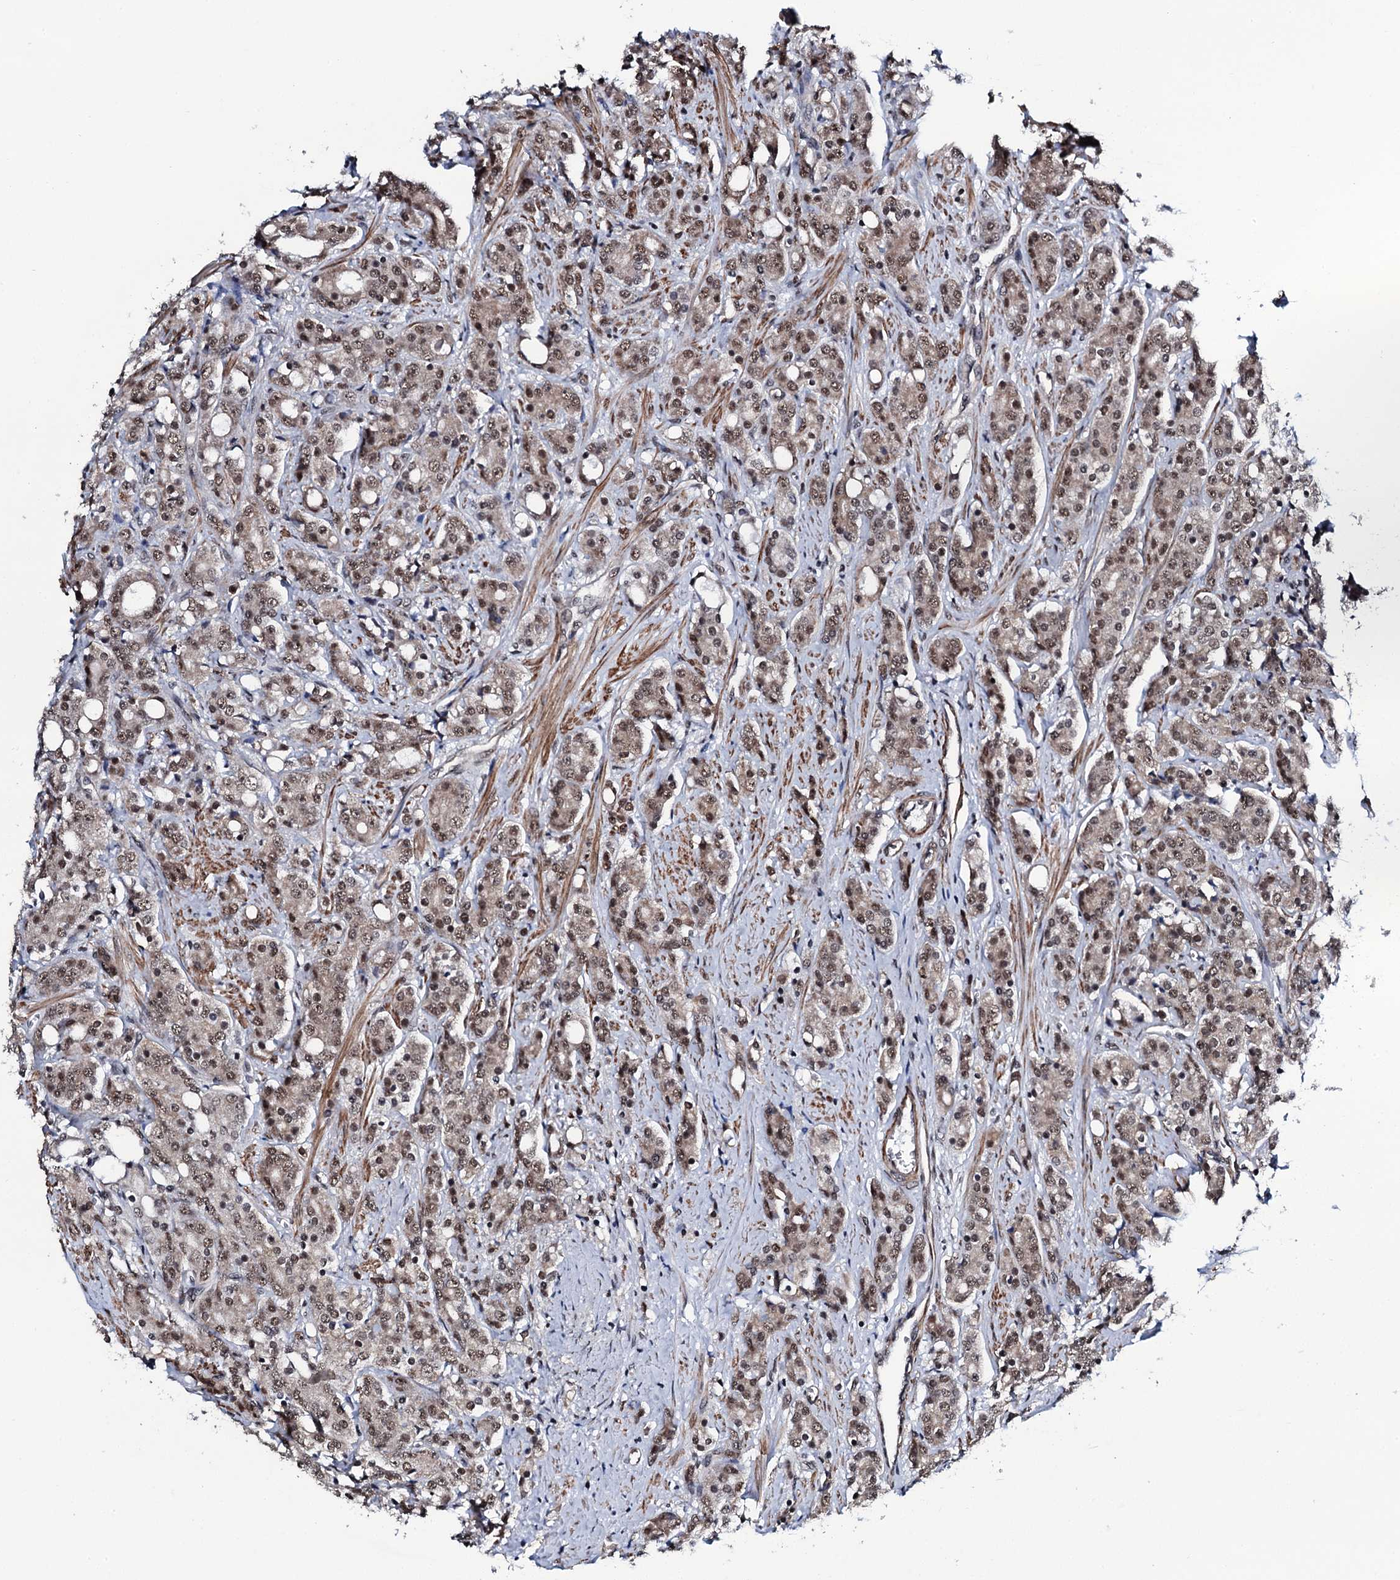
{"staining": {"intensity": "moderate", "quantity": ">75%", "location": "nuclear"}, "tissue": "prostate cancer", "cell_type": "Tumor cells", "image_type": "cancer", "snomed": [{"axis": "morphology", "description": "Adenocarcinoma, High grade"}, {"axis": "topography", "description": "Prostate"}], "caption": "Prostate adenocarcinoma (high-grade) tissue reveals moderate nuclear expression in about >75% of tumor cells, visualized by immunohistochemistry.", "gene": "CWC15", "patient": {"sex": "male", "age": 62}}